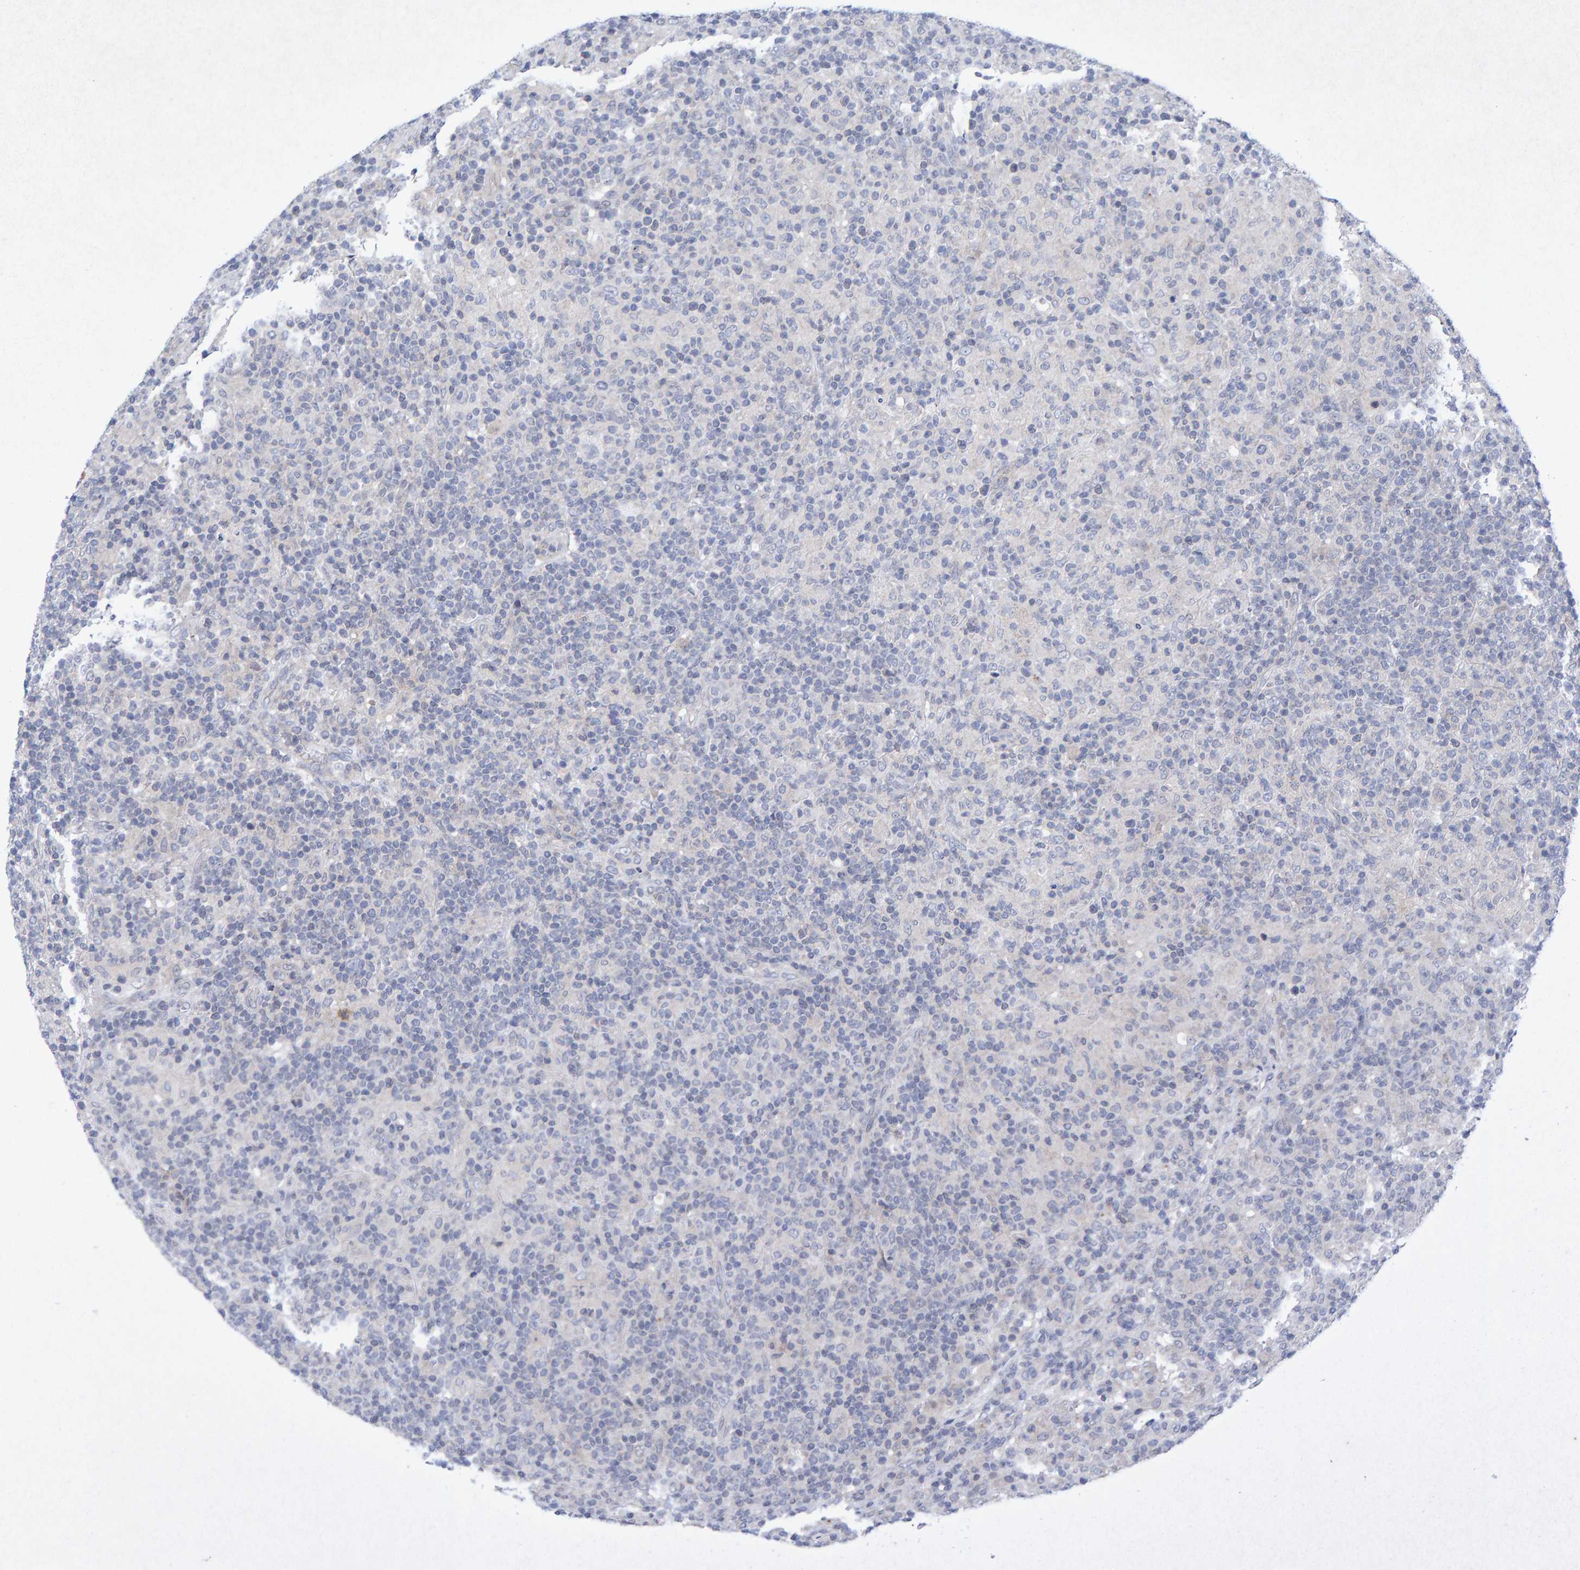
{"staining": {"intensity": "negative", "quantity": "none", "location": "none"}, "tissue": "lymphoma", "cell_type": "Tumor cells", "image_type": "cancer", "snomed": [{"axis": "morphology", "description": "Hodgkin's disease, NOS"}, {"axis": "topography", "description": "Lymph node"}], "caption": "Protein analysis of lymphoma reveals no significant positivity in tumor cells. (DAB (3,3'-diaminobenzidine) immunohistochemistry visualized using brightfield microscopy, high magnification).", "gene": "CDH2", "patient": {"sex": "male", "age": 70}}